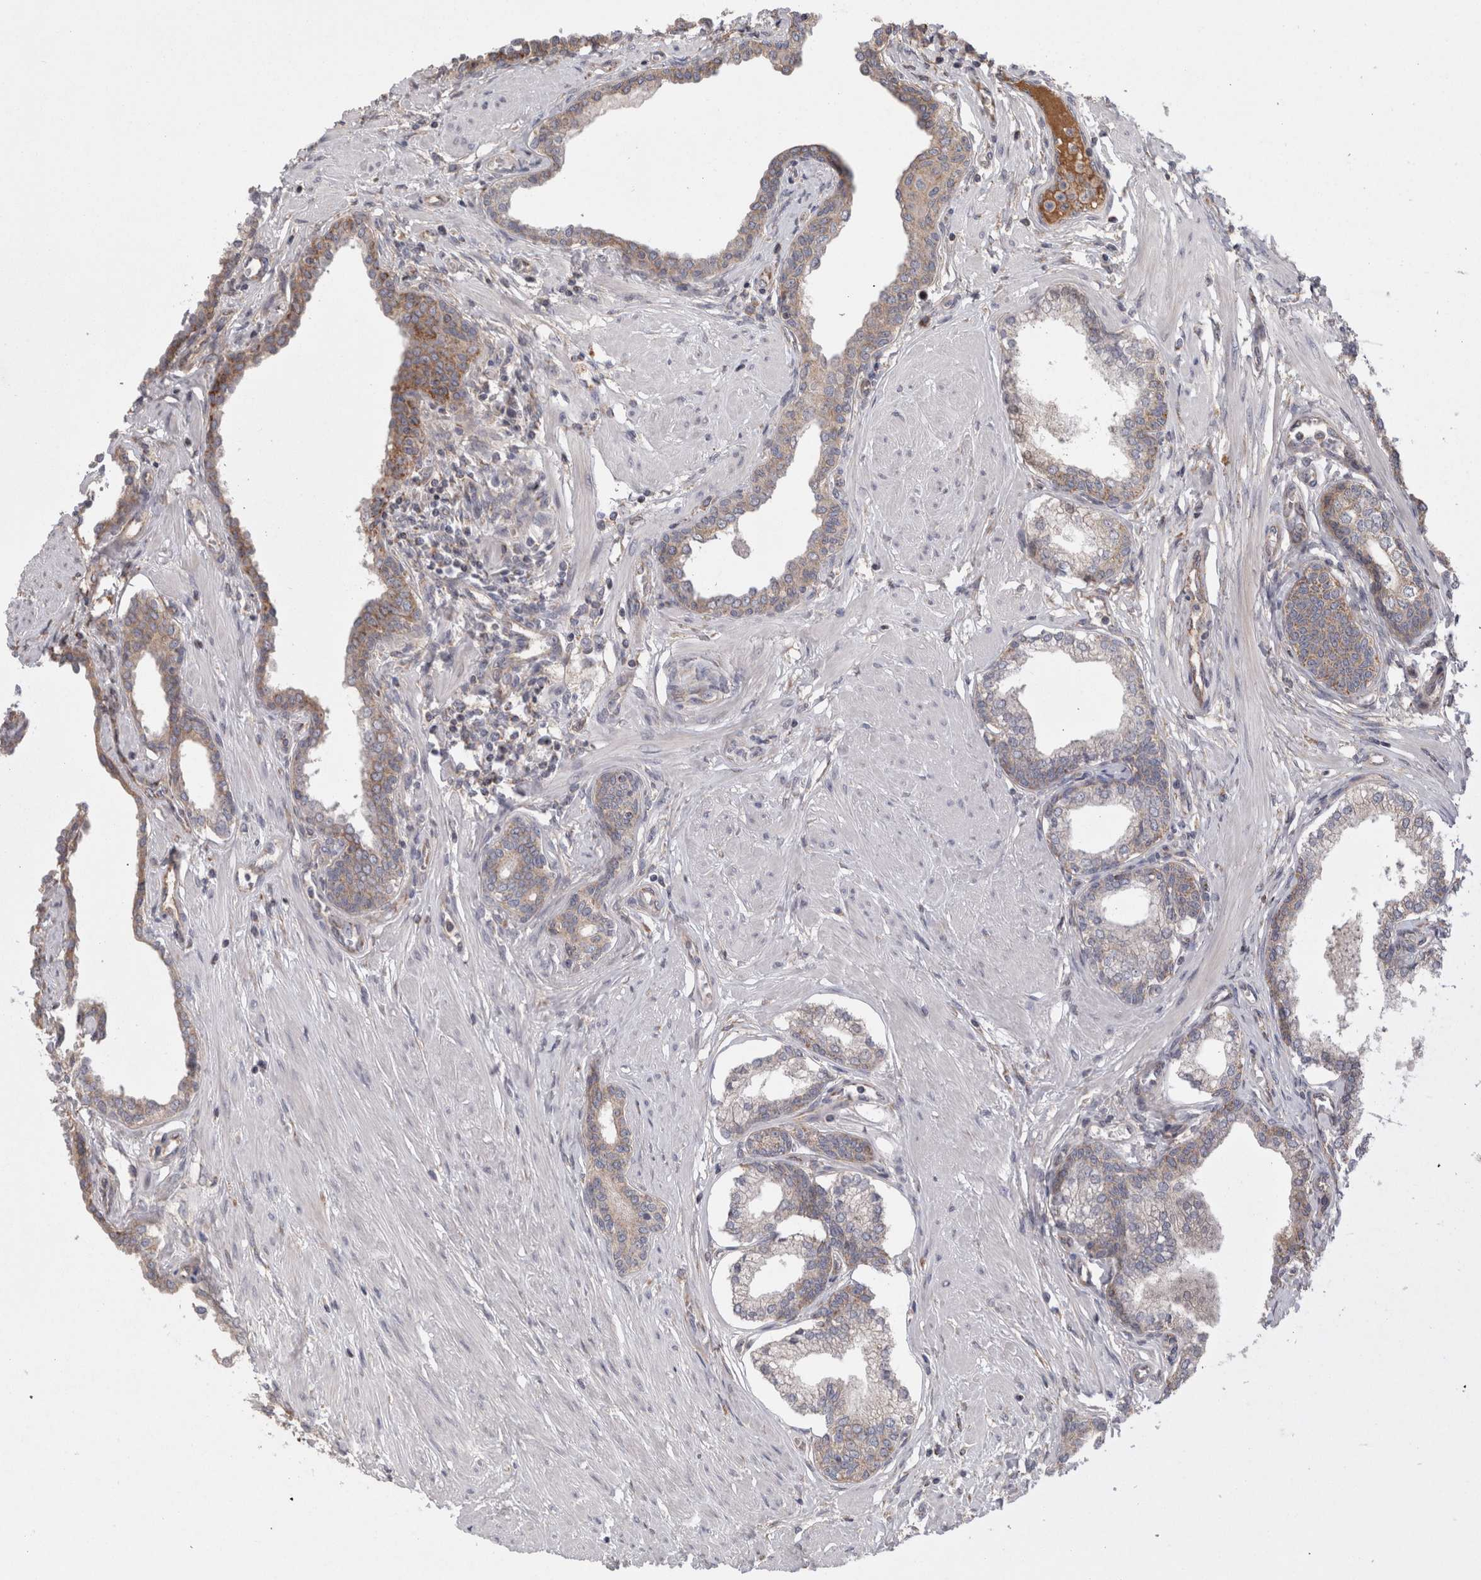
{"staining": {"intensity": "weak", "quantity": "<25%", "location": "cytoplasmic/membranous"}, "tissue": "prostate cancer", "cell_type": "Tumor cells", "image_type": "cancer", "snomed": [{"axis": "morphology", "description": "Adenocarcinoma, High grade"}, {"axis": "topography", "description": "Prostate"}], "caption": "DAB immunohistochemical staining of prostate cancer (high-grade adenocarcinoma) shows no significant positivity in tumor cells. The staining is performed using DAB (3,3'-diaminobenzidine) brown chromogen with nuclei counter-stained in using hematoxylin.", "gene": "DARS2", "patient": {"sex": "male", "age": 52}}